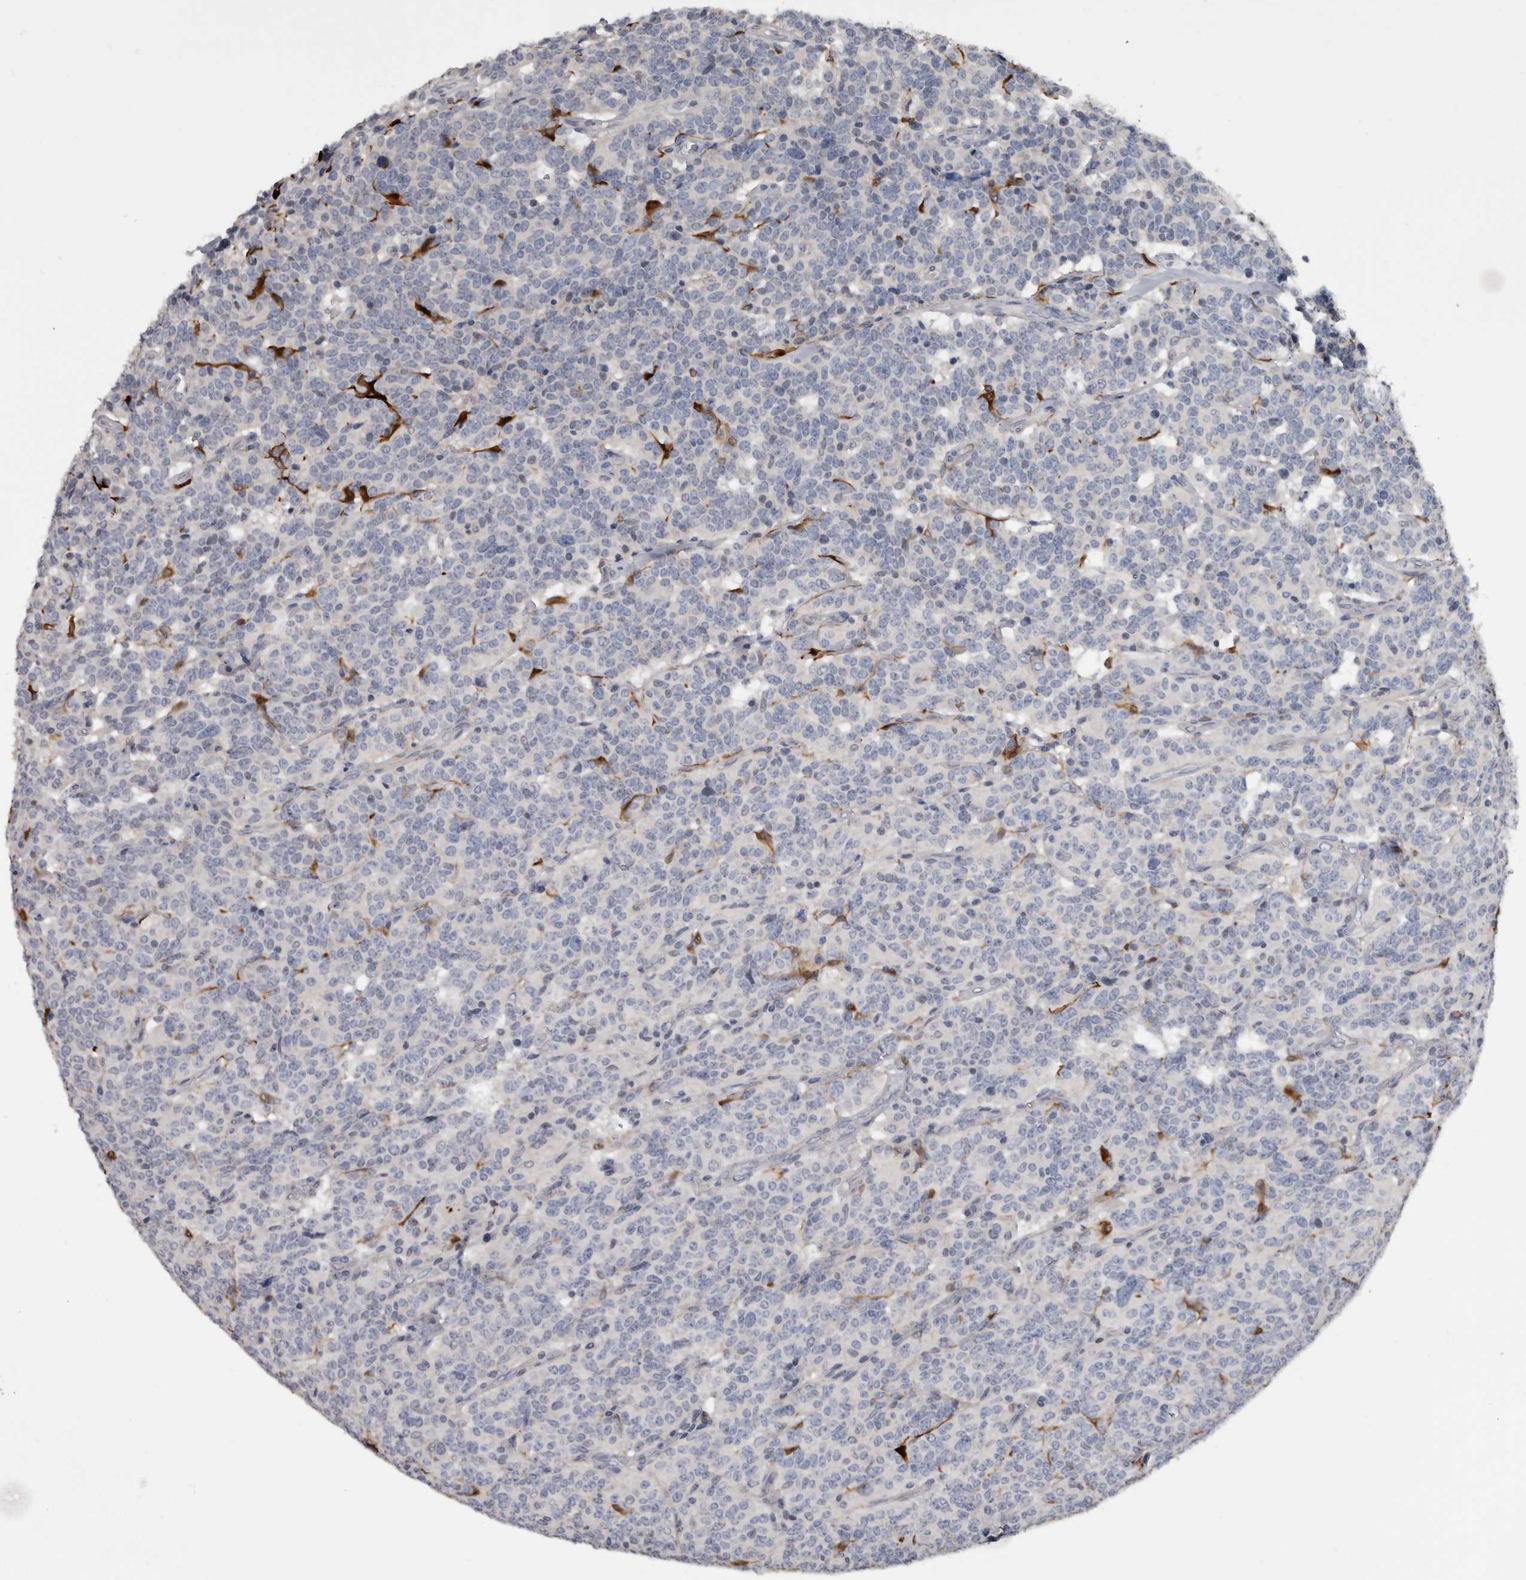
{"staining": {"intensity": "negative", "quantity": "none", "location": "none"}, "tissue": "carcinoid", "cell_type": "Tumor cells", "image_type": "cancer", "snomed": [{"axis": "morphology", "description": "Carcinoid, malignant, NOS"}, {"axis": "topography", "description": "Lung"}], "caption": "Photomicrograph shows no significant protein staining in tumor cells of malignant carcinoid.", "gene": "FABP7", "patient": {"sex": "female", "age": 46}}